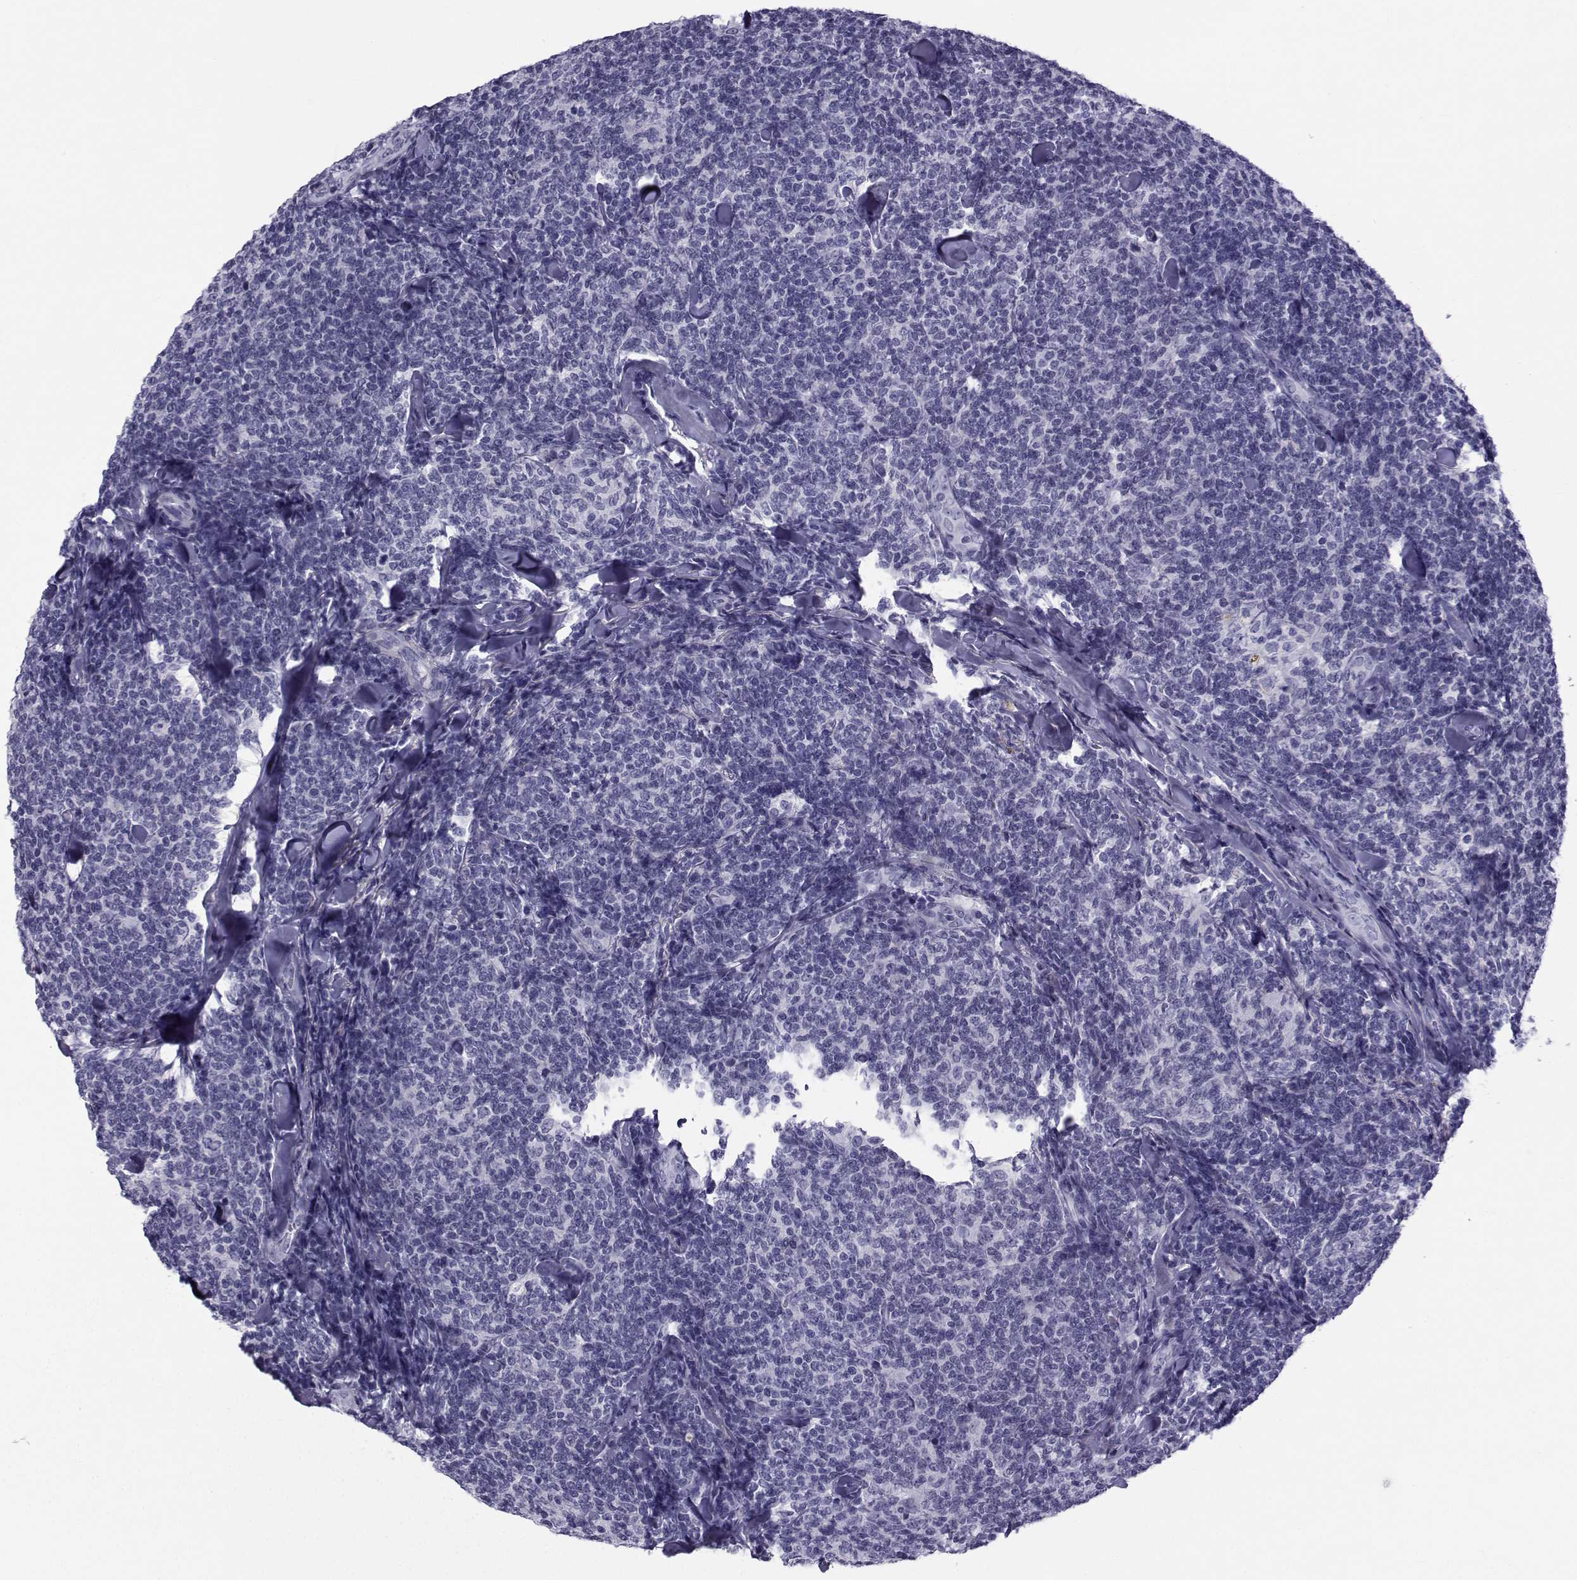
{"staining": {"intensity": "negative", "quantity": "none", "location": "none"}, "tissue": "lymphoma", "cell_type": "Tumor cells", "image_type": "cancer", "snomed": [{"axis": "morphology", "description": "Malignant lymphoma, non-Hodgkin's type, Low grade"}, {"axis": "topography", "description": "Lymph node"}], "caption": "Immunohistochemistry of malignant lymphoma, non-Hodgkin's type (low-grade) exhibits no expression in tumor cells. Nuclei are stained in blue.", "gene": "SPANXD", "patient": {"sex": "female", "age": 56}}